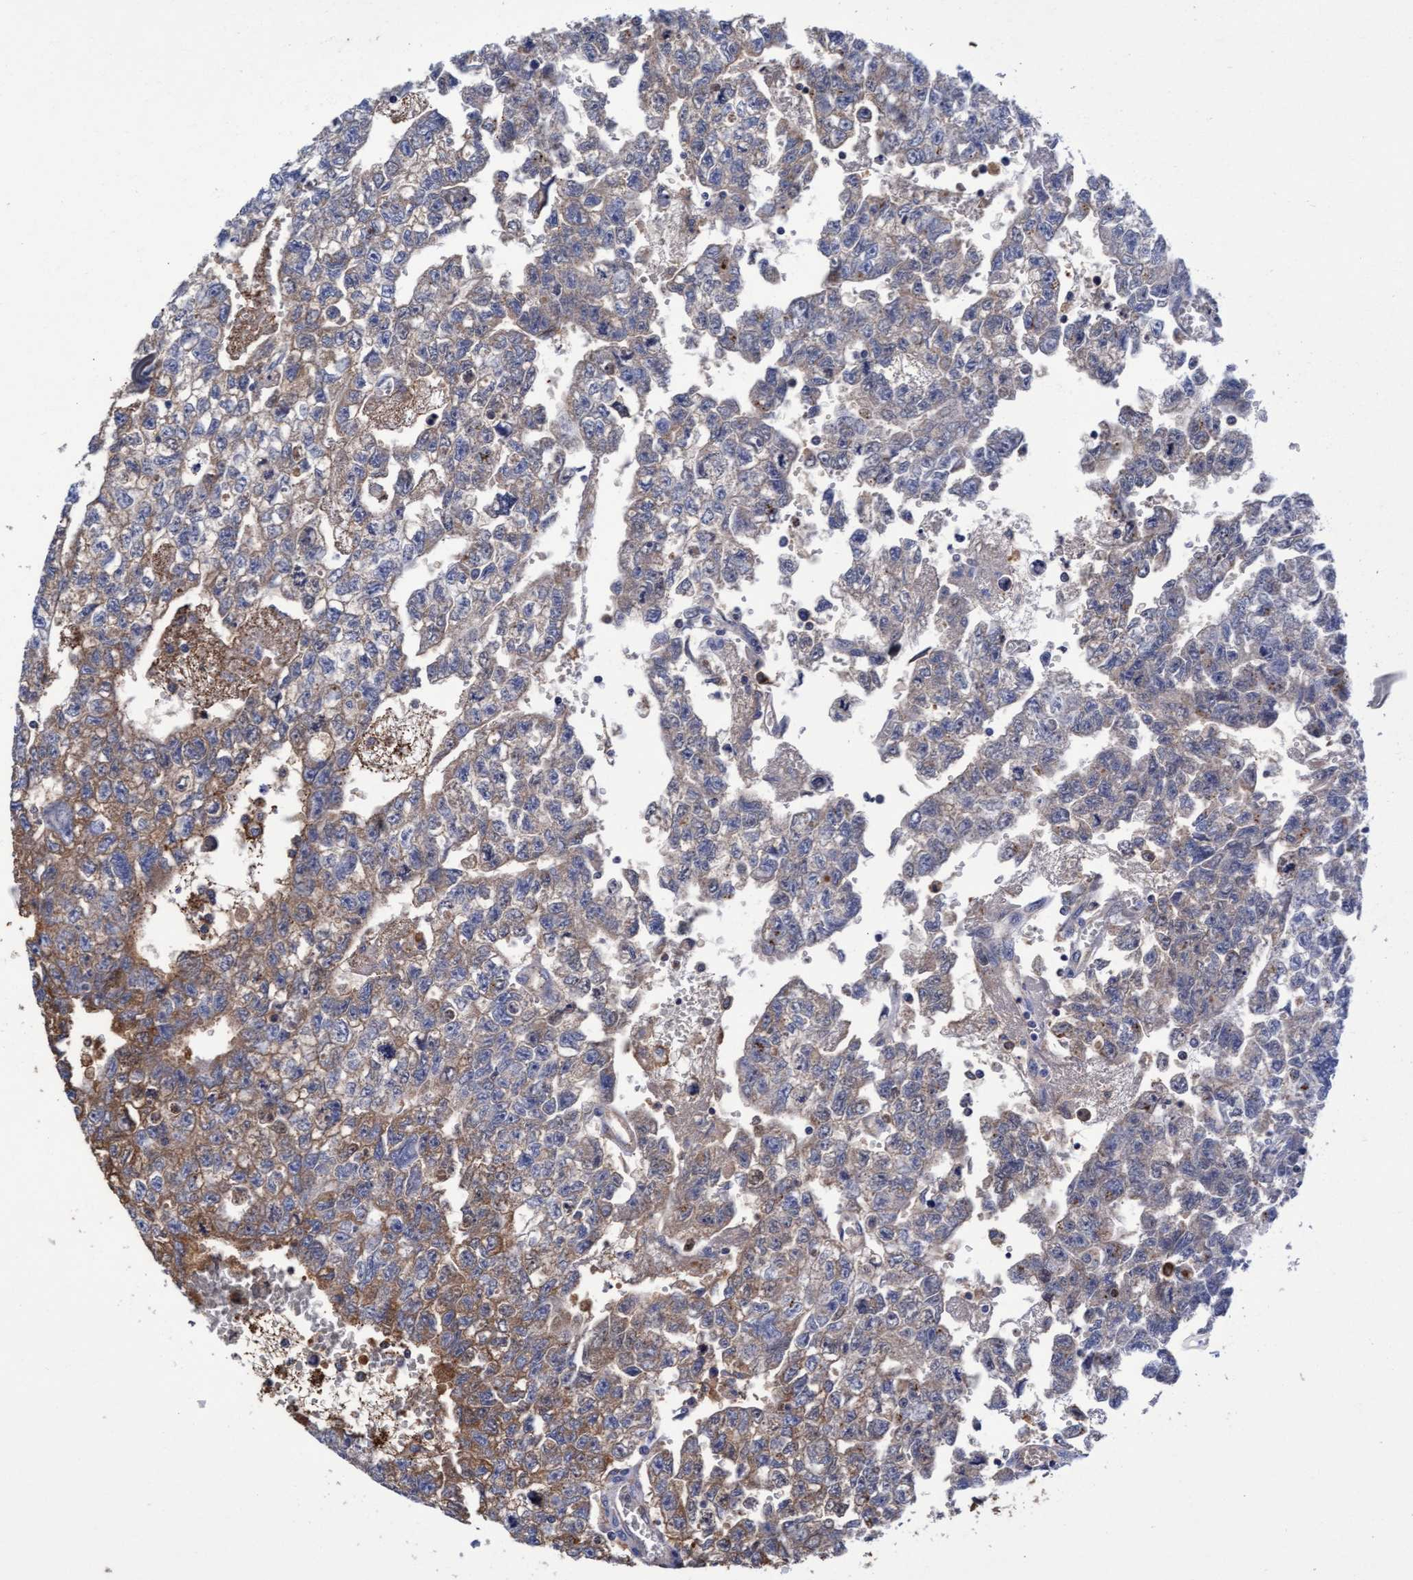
{"staining": {"intensity": "moderate", "quantity": "<25%", "location": "cytoplasmic/membranous"}, "tissue": "testis cancer", "cell_type": "Tumor cells", "image_type": "cancer", "snomed": [{"axis": "morphology", "description": "Seminoma, NOS"}, {"axis": "morphology", "description": "Carcinoma, Embryonal, NOS"}, {"axis": "topography", "description": "Testis"}], "caption": "Immunohistochemical staining of embryonal carcinoma (testis) shows low levels of moderate cytoplasmic/membranous protein positivity in approximately <25% of tumor cells. The staining is performed using DAB brown chromogen to label protein expression. The nuclei are counter-stained blue using hematoxylin.", "gene": "GPR39", "patient": {"sex": "male", "age": 38}}